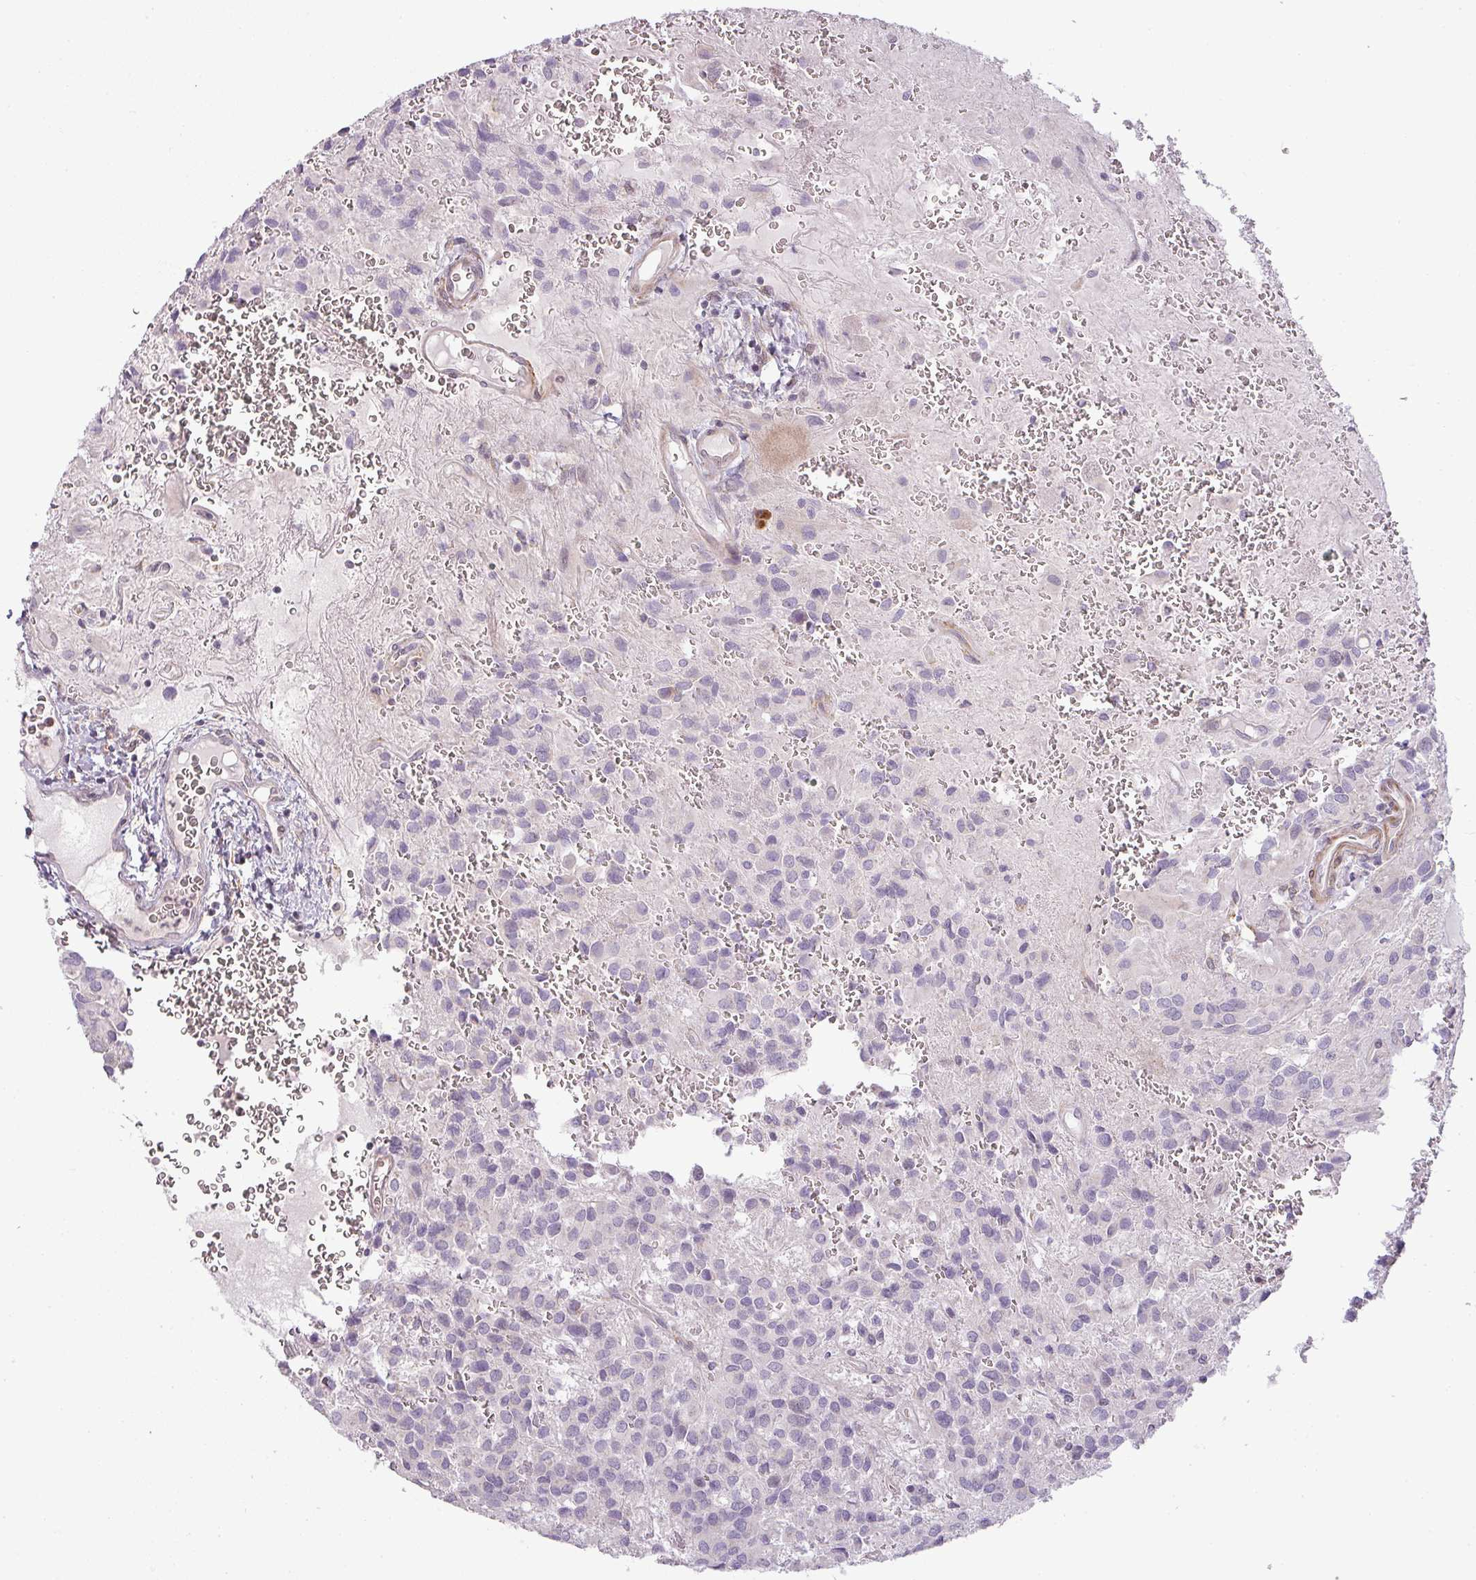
{"staining": {"intensity": "negative", "quantity": "none", "location": "none"}, "tissue": "glioma", "cell_type": "Tumor cells", "image_type": "cancer", "snomed": [{"axis": "morphology", "description": "Glioma, malignant, Low grade"}, {"axis": "topography", "description": "Brain"}], "caption": "Immunohistochemical staining of malignant glioma (low-grade) shows no significant positivity in tumor cells. (IHC, brightfield microscopy, high magnification).", "gene": "CCDC144A", "patient": {"sex": "male", "age": 56}}